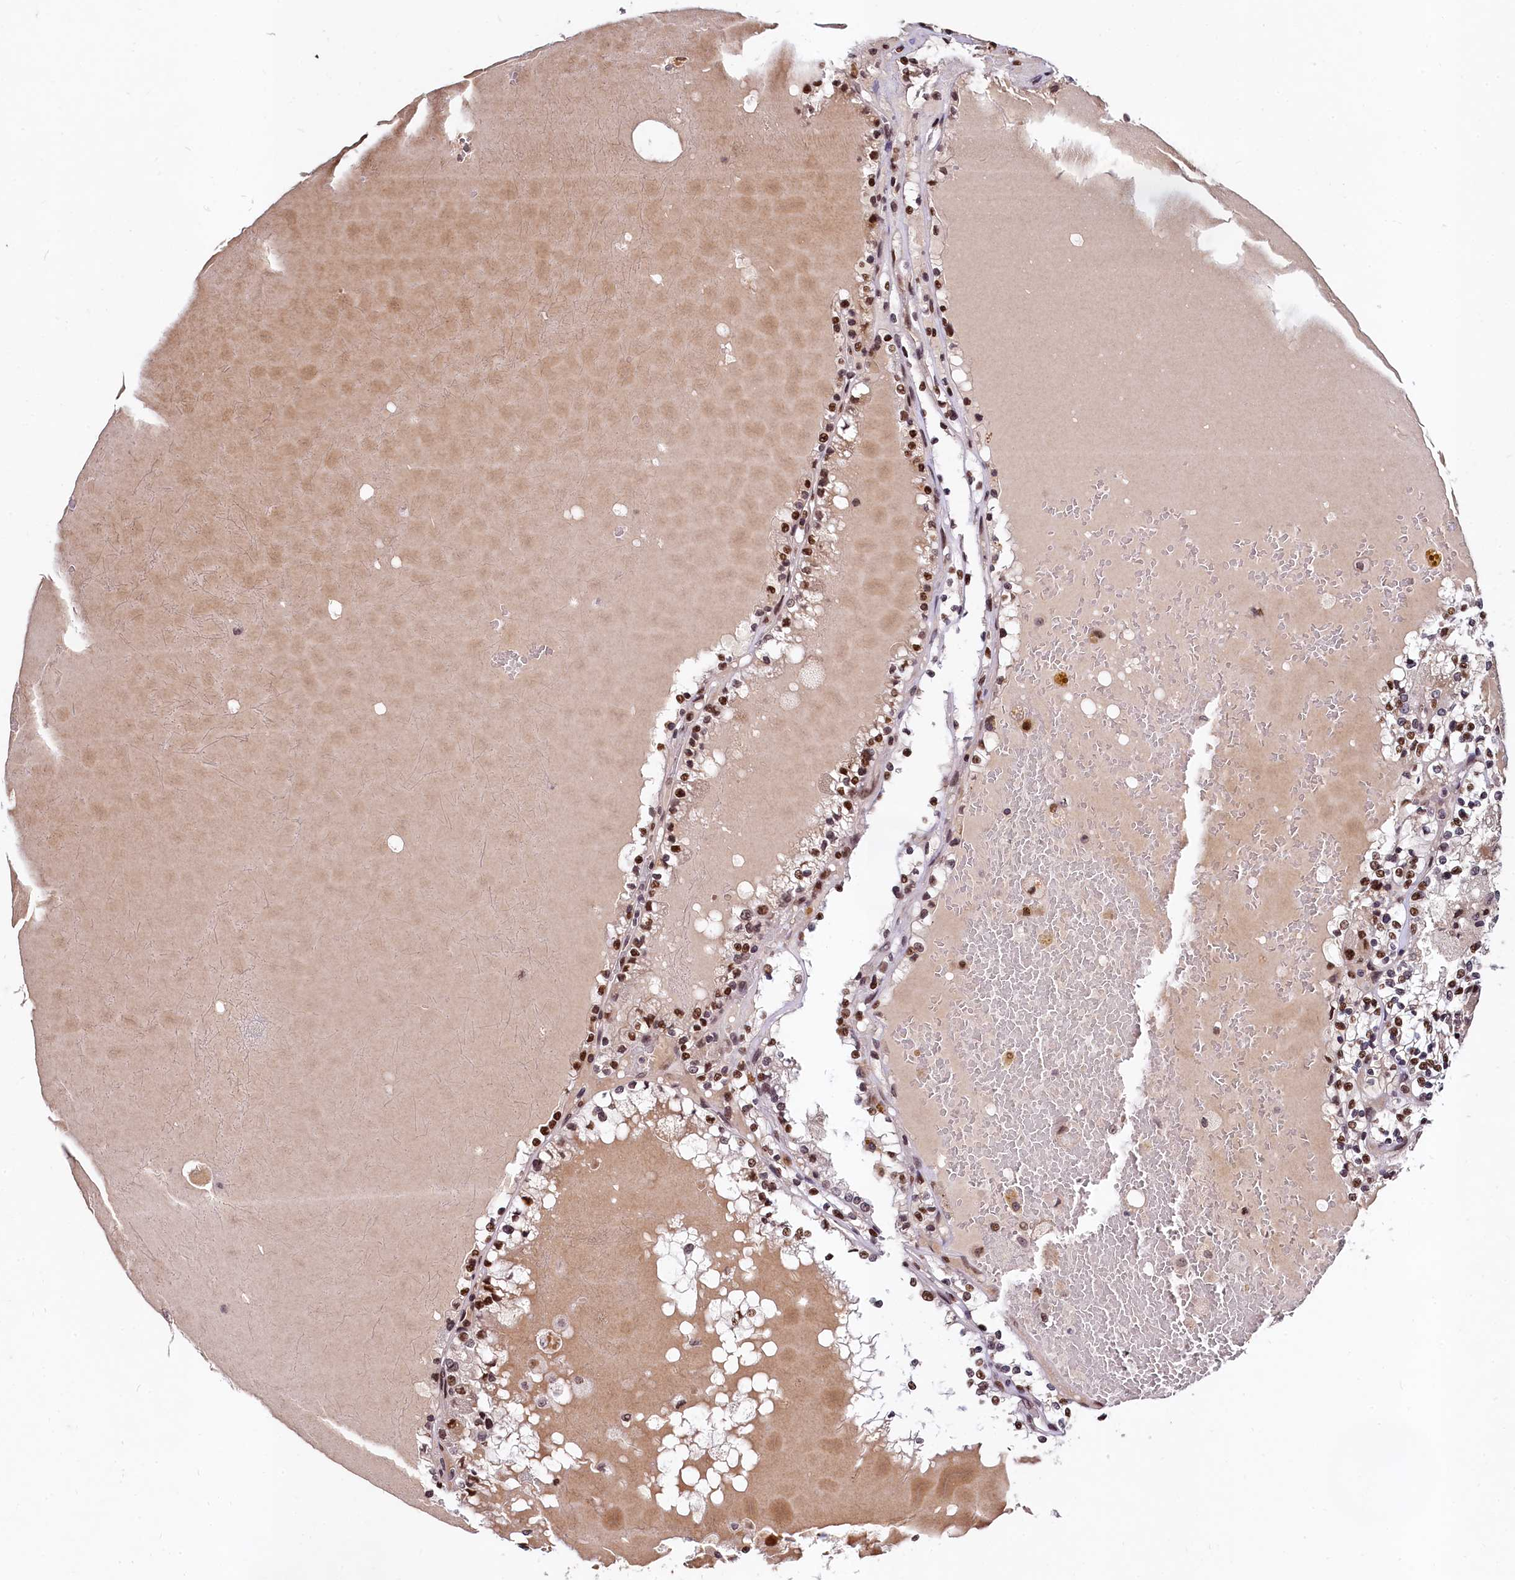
{"staining": {"intensity": "moderate", "quantity": ">75%", "location": "nuclear"}, "tissue": "renal cancer", "cell_type": "Tumor cells", "image_type": "cancer", "snomed": [{"axis": "morphology", "description": "Adenocarcinoma, NOS"}, {"axis": "topography", "description": "Kidney"}], "caption": "Moderate nuclear protein staining is identified in approximately >75% of tumor cells in renal cancer.", "gene": "FAM217B", "patient": {"sex": "female", "age": 56}}